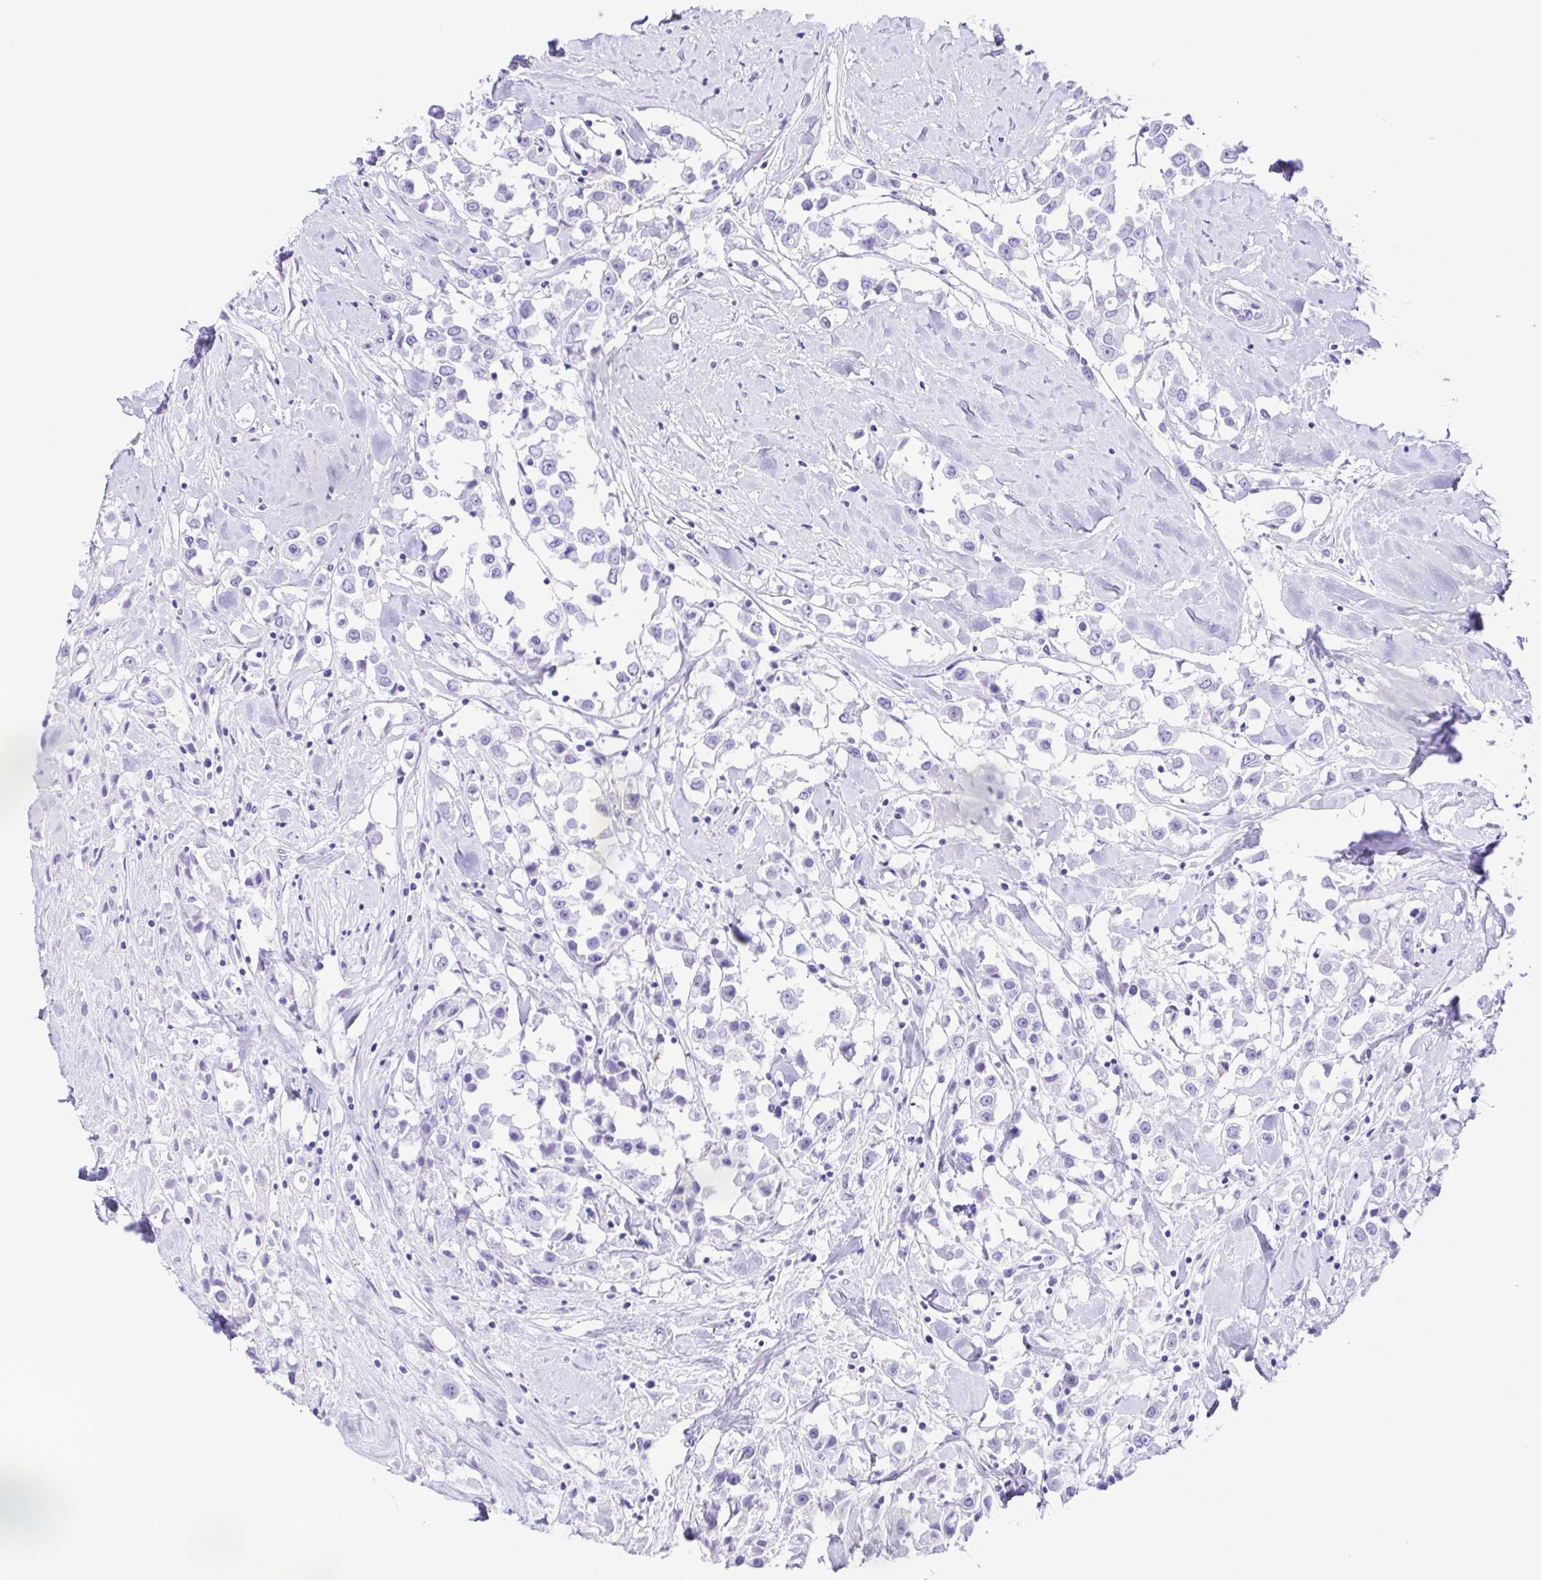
{"staining": {"intensity": "negative", "quantity": "none", "location": "none"}, "tissue": "breast cancer", "cell_type": "Tumor cells", "image_type": "cancer", "snomed": [{"axis": "morphology", "description": "Duct carcinoma"}, {"axis": "topography", "description": "Breast"}], "caption": "This is an immunohistochemistry (IHC) histopathology image of human breast cancer. There is no expression in tumor cells.", "gene": "ERP27", "patient": {"sex": "female", "age": 61}}